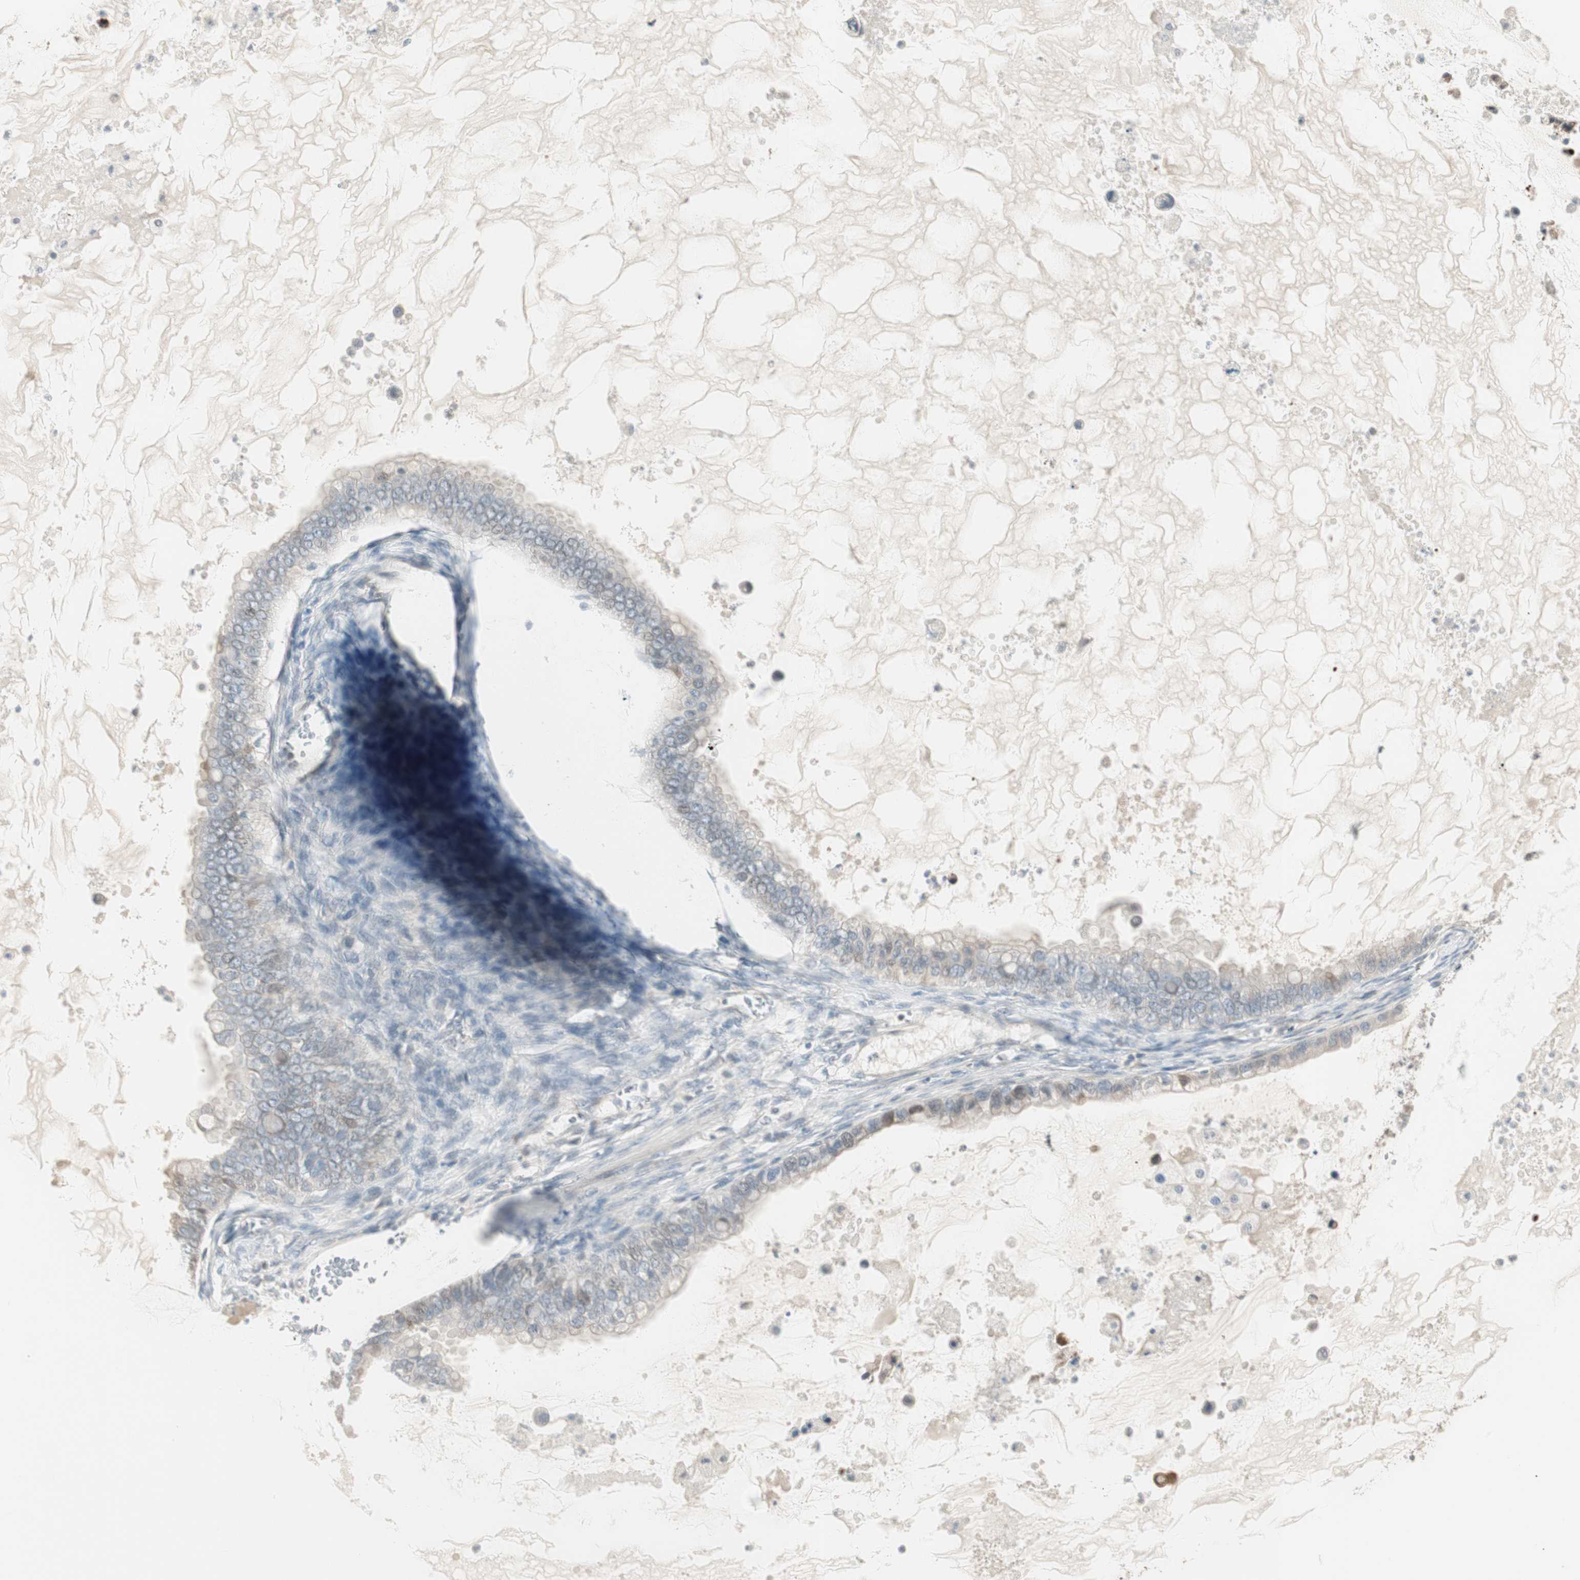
{"staining": {"intensity": "weak", "quantity": "25%-75%", "location": "cytoplasmic/membranous,nuclear"}, "tissue": "ovarian cancer", "cell_type": "Tumor cells", "image_type": "cancer", "snomed": [{"axis": "morphology", "description": "Cystadenocarcinoma, mucinous, NOS"}, {"axis": "topography", "description": "Ovary"}], "caption": "DAB immunohistochemical staining of ovarian cancer (mucinous cystadenocarcinoma) demonstrates weak cytoplasmic/membranous and nuclear protein expression in approximately 25%-75% of tumor cells. (brown staining indicates protein expression, while blue staining denotes nuclei).", "gene": "PDZK1", "patient": {"sex": "female", "age": 80}}